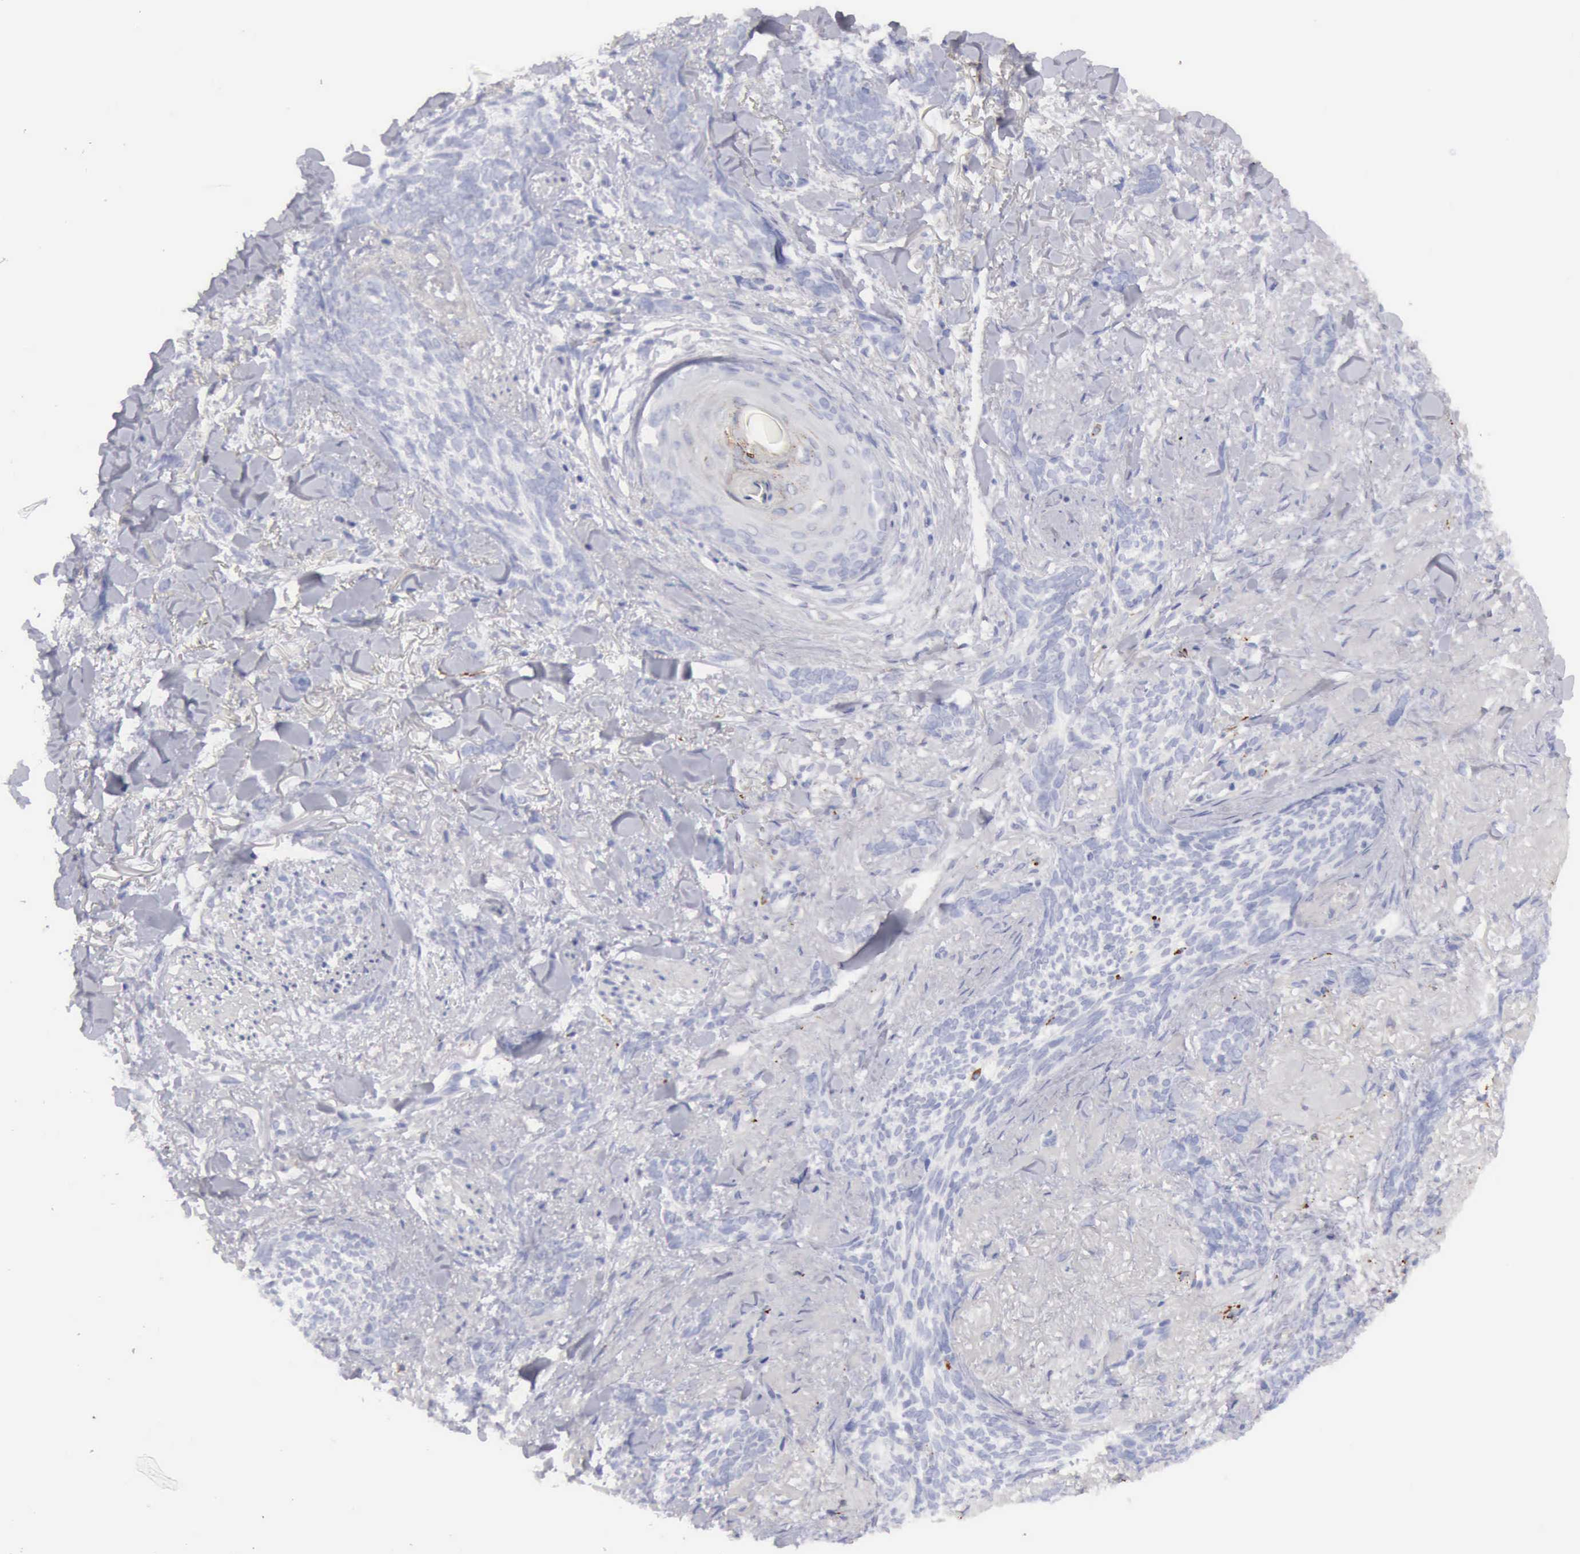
{"staining": {"intensity": "negative", "quantity": "none", "location": "none"}, "tissue": "skin cancer", "cell_type": "Tumor cells", "image_type": "cancer", "snomed": [{"axis": "morphology", "description": "Basal cell carcinoma"}, {"axis": "topography", "description": "Skin"}], "caption": "The histopathology image reveals no significant positivity in tumor cells of skin basal cell carcinoma.", "gene": "CTSS", "patient": {"sex": "female", "age": 81}}